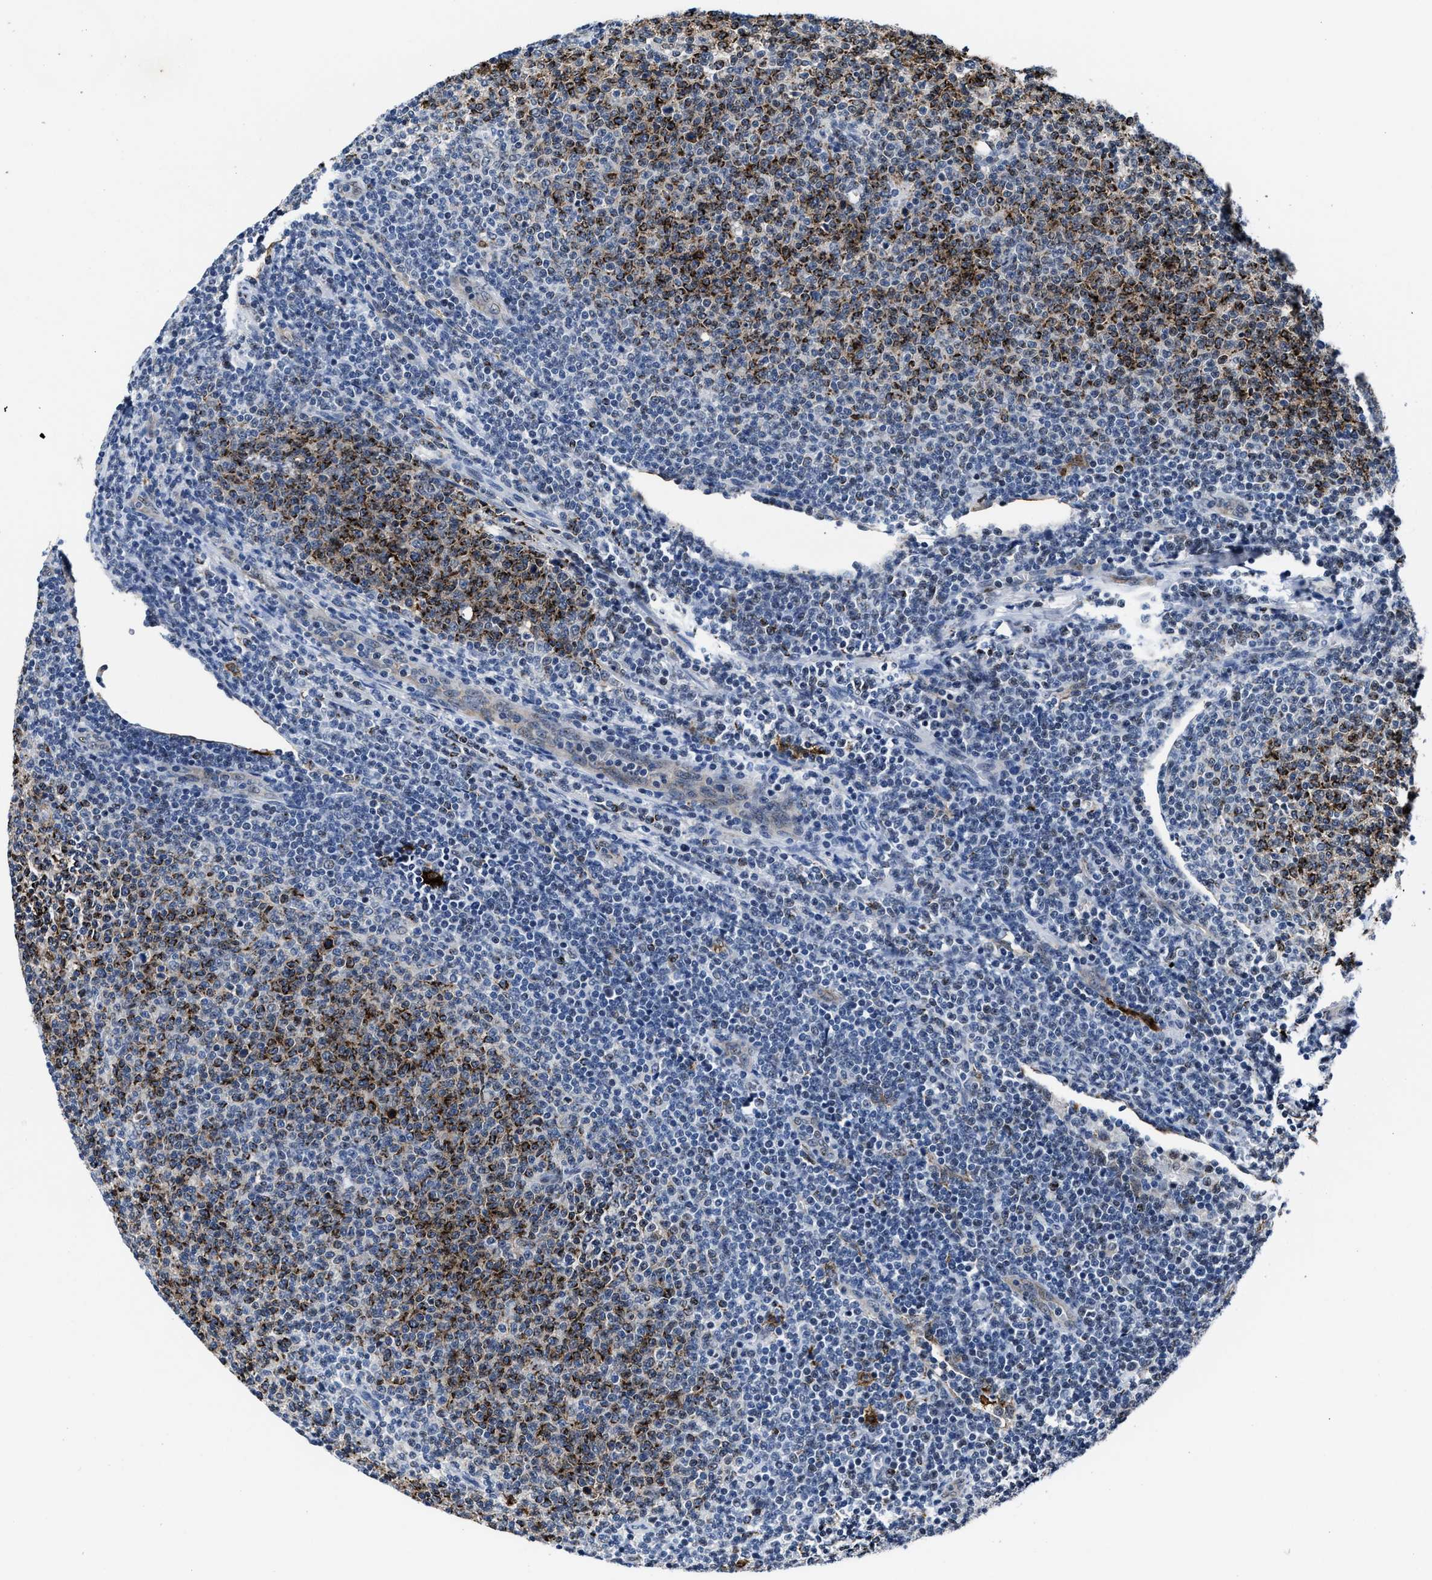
{"staining": {"intensity": "strong", "quantity": "25%-75%", "location": "cytoplasmic/membranous"}, "tissue": "lymphoma", "cell_type": "Tumor cells", "image_type": "cancer", "snomed": [{"axis": "morphology", "description": "Malignant lymphoma, non-Hodgkin's type, Low grade"}, {"axis": "topography", "description": "Lymph node"}], "caption": "Lymphoma was stained to show a protein in brown. There is high levels of strong cytoplasmic/membranous staining in approximately 25%-75% of tumor cells.", "gene": "MARCKSL1", "patient": {"sex": "male", "age": 66}}